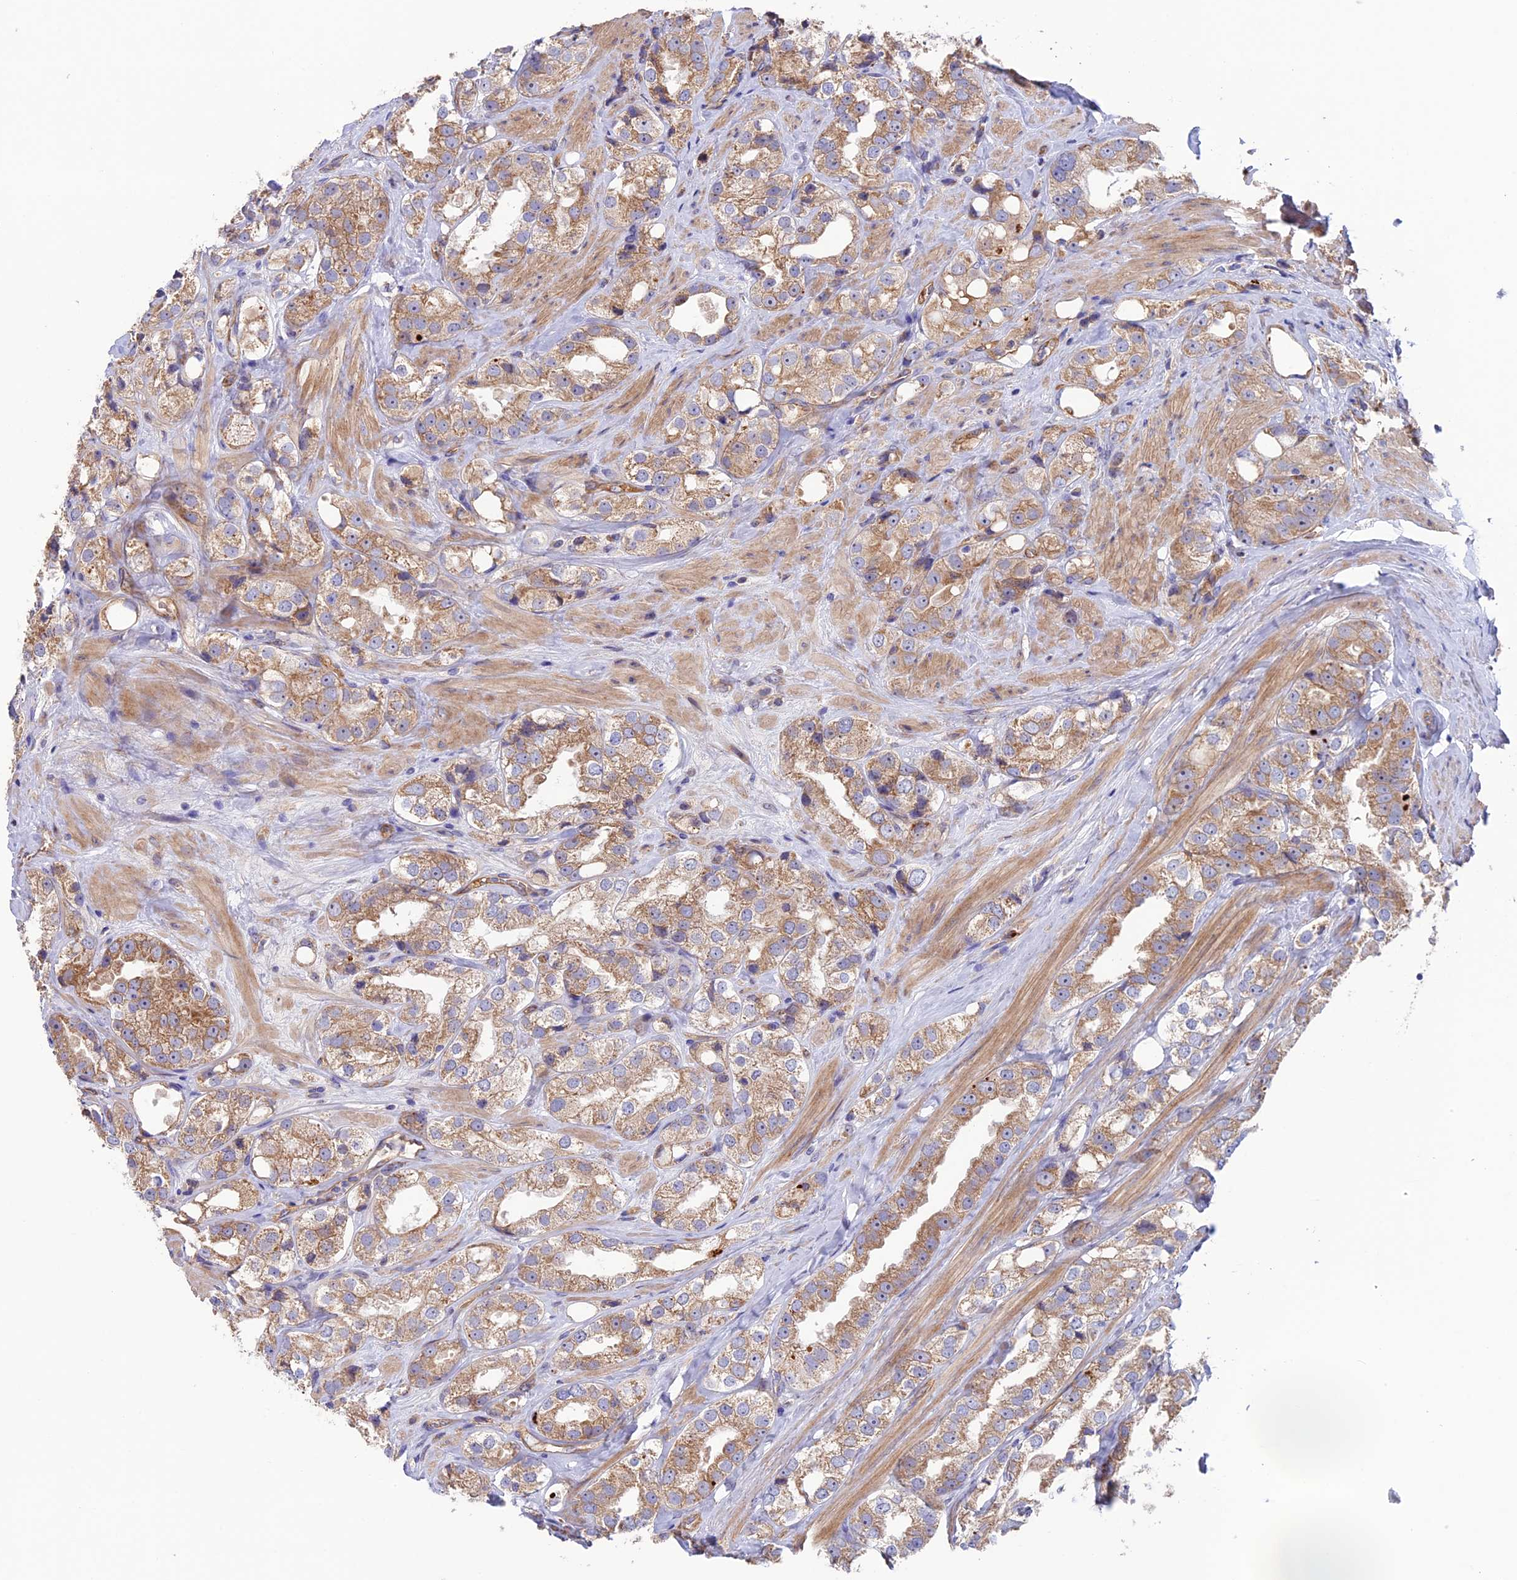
{"staining": {"intensity": "moderate", "quantity": ">75%", "location": "cytoplasmic/membranous"}, "tissue": "prostate cancer", "cell_type": "Tumor cells", "image_type": "cancer", "snomed": [{"axis": "morphology", "description": "Adenocarcinoma, NOS"}, {"axis": "topography", "description": "Prostate"}], "caption": "Immunohistochemical staining of adenocarcinoma (prostate) demonstrates moderate cytoplasmic/membranous protein positivity in about >75% of tumor cells.", "gene": "DUS3L", "patient": {"sex": "male", "age": 79}}